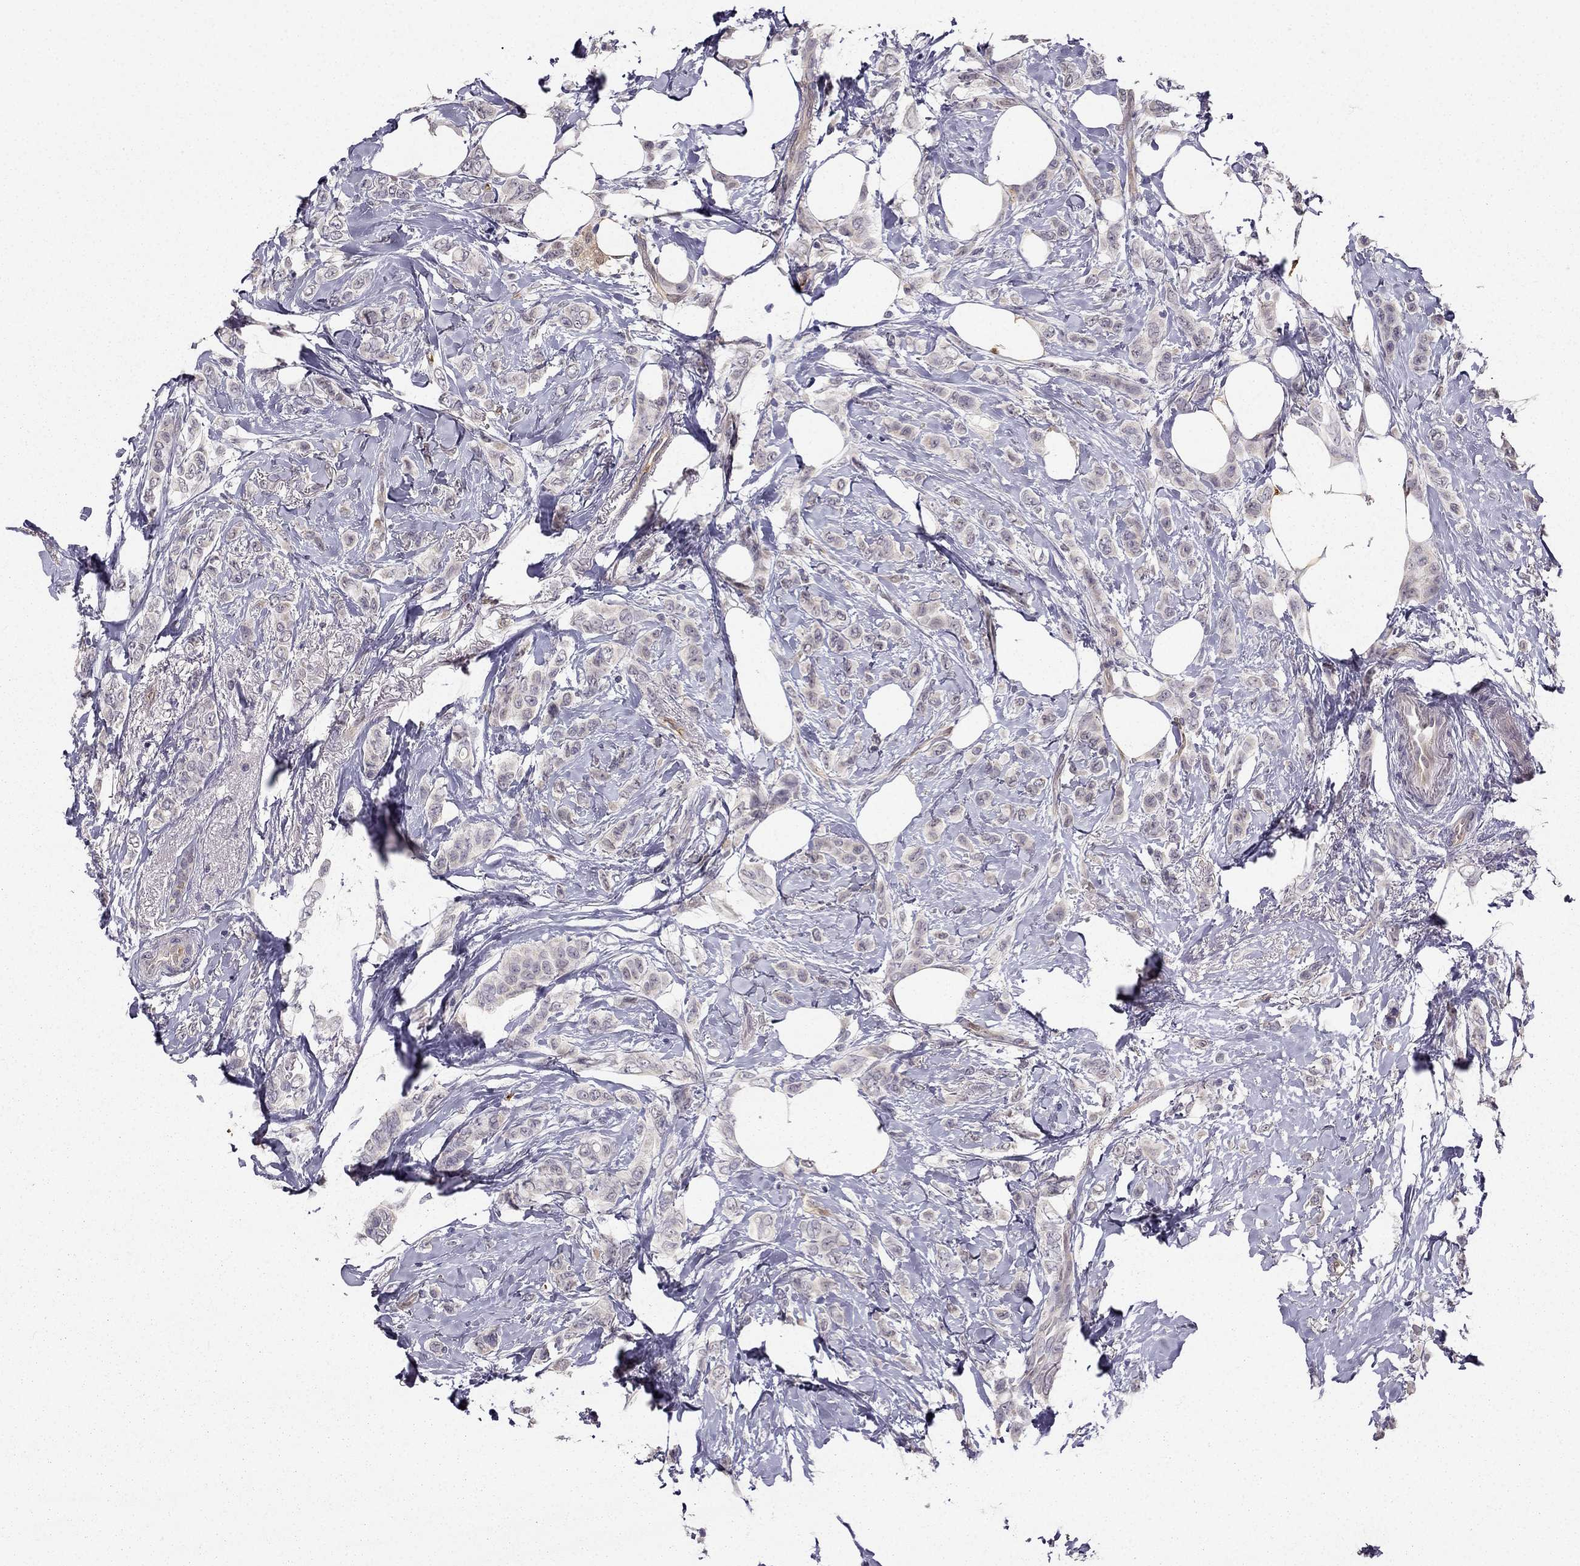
{"staining": {"intensity": "negative", "quantity": "none", "location": "none"}, "tissue": "breast cancer", "cell_type": "Tumor cells", "image_type": "cancer", "snomed": [{"axis": "morphology", "description": "Lobular carcinoma"}, {"axis": "topography", "description": "Breast"}], "caption": "Immunohistochemical staining of human lobular carcinoma (breast) displays no significant expression in tumor cells. Nuclei are stained in blue.", "gene": "NQO1", "patient": {"sex": "female", "age": 66}}